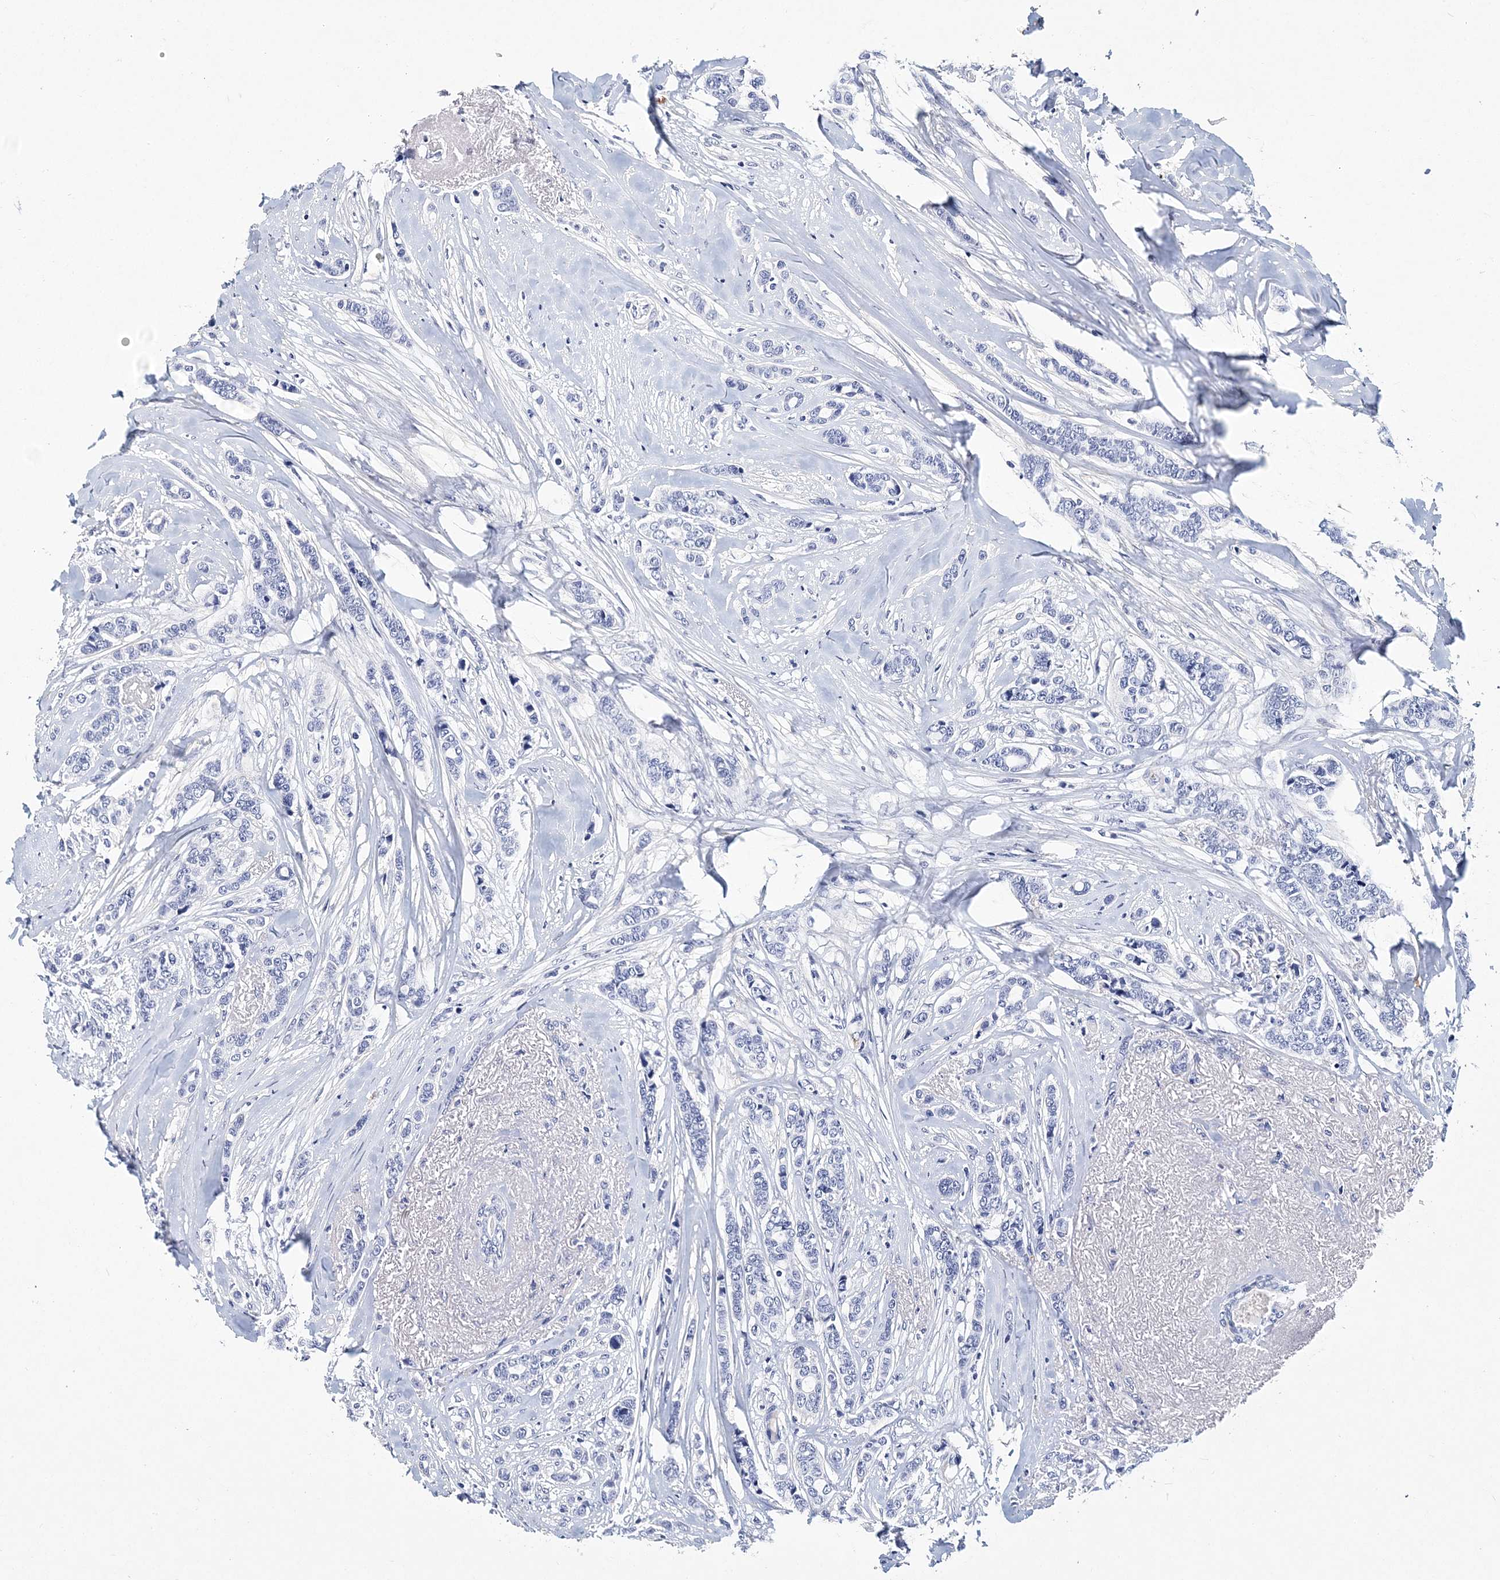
{"staining": {"intensity": "negative", "quantity": "none", "location": "none"}, "tissue": "breast cancer", "cell_type": "Tumor cells", "image_type": "cancer", "snomed": [{"axis": "morphology", "description": "Lobular carcinoma"}, {"axis": "topography", "description": "Breast"}], "caption": "Human breast cancer (lobular carcinoma) stained for a protein using IHC displays no staining in tumor cells.", "gene": "ITGA2B", "patient": {"sex": "female", "age": 51}}